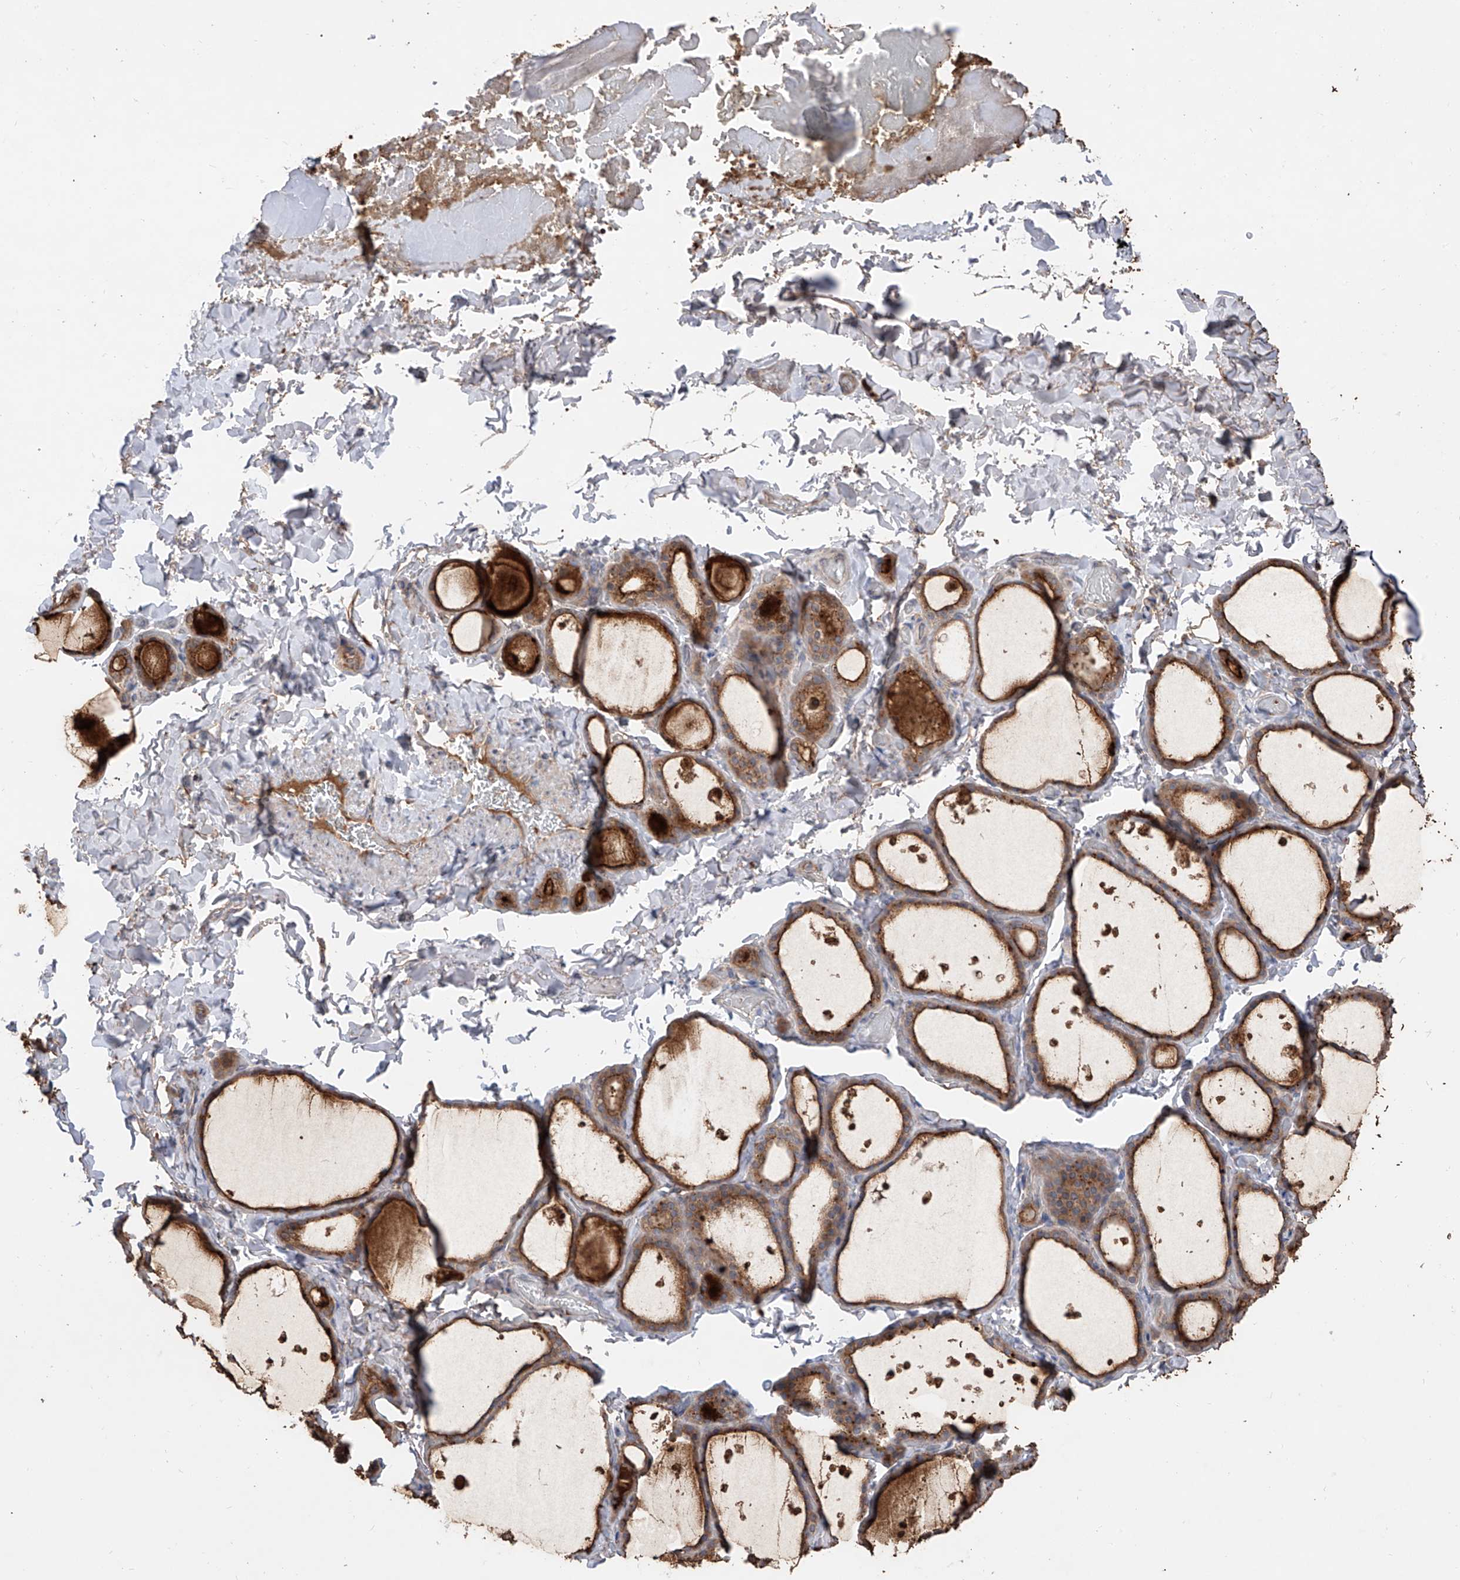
{"staining": {"intensity": "moderate", "quantity": ">75%", "location": "cytoplasmic/membranous"}, "tissue": "thyroid gland", "cell_type": "Glandular cells", "image_type": "normal", "snomed": [{"axis": "morphology", "description": "Normal tissue, NOS"}, {"axis": "topography", "description": "Thyroid gland"}], "caption": "A brown stain highlights moderate cytoplasmic/membranous staining of a protein in glandular cells of unremarkable thyroid gland. The protein of interest is shown in brown color, while the nuclei are stained blue.", "gene": "EDN1", "patient": {"sex": "female", "age": 44}}